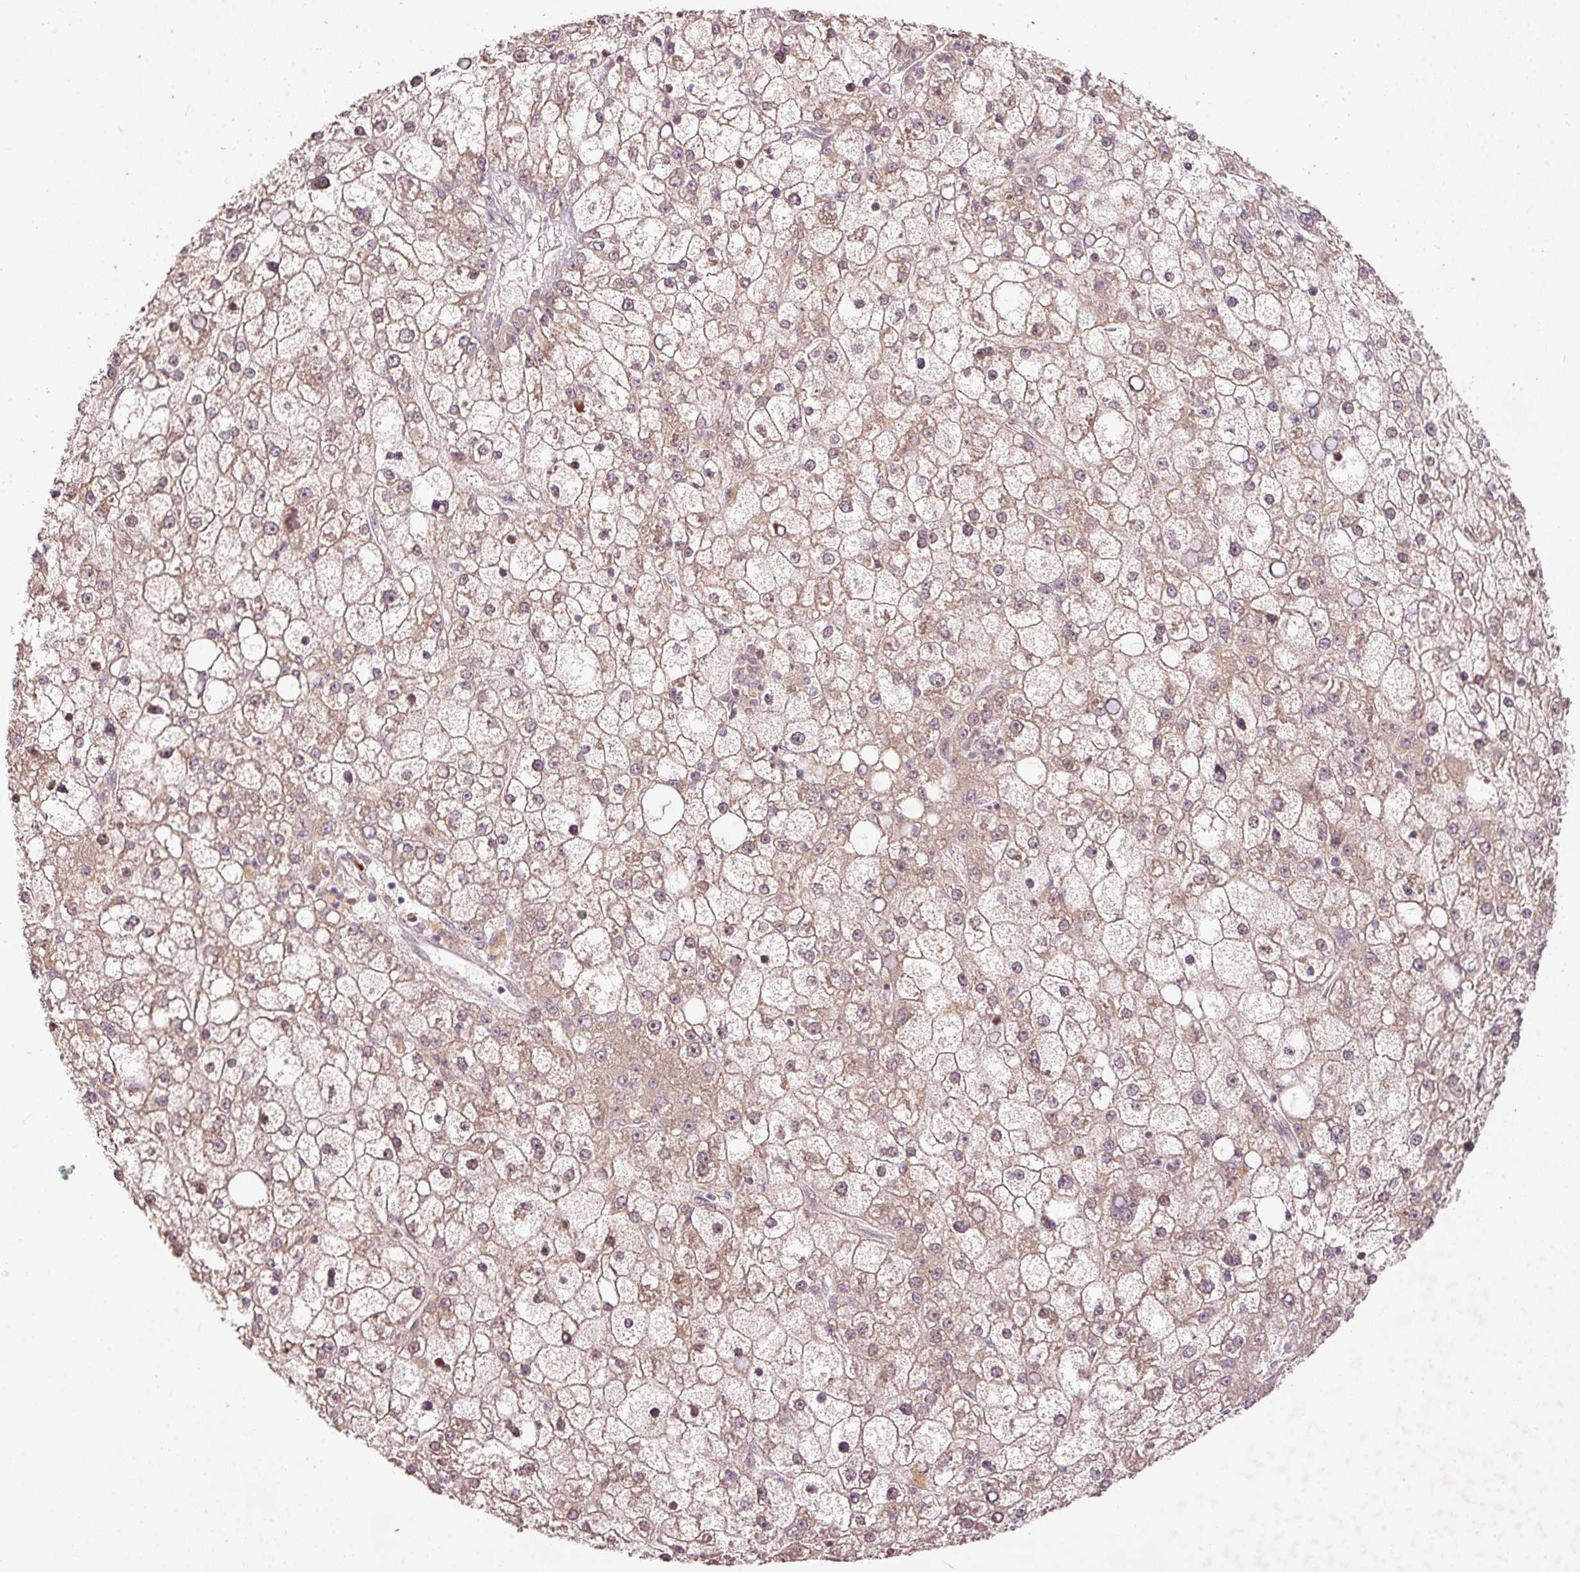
{"staining": {"intensity": "weak", "quantity": "25%-75%", "location": "cytoplasmic/membranous,nuclear"}, "tissue": "liver cancer", "cell_type": "Tumor cells", "image_type": "cancer", "snomed": [{"axis": "morphology", "description": "Carcinoma, Hepatocellular, NOS"}, {"axis": "topography", "description": "Liver"}], "caption": "About 25%-75% of tumor cells in hepatocellular carcinoma (liver) show weak cytoplasmic/membranous and nuclear protein staining as visualized by brown immunohistochemical staining.", "gene": "PCDHB1", "patient": {"sex": "male", "age": 67}}